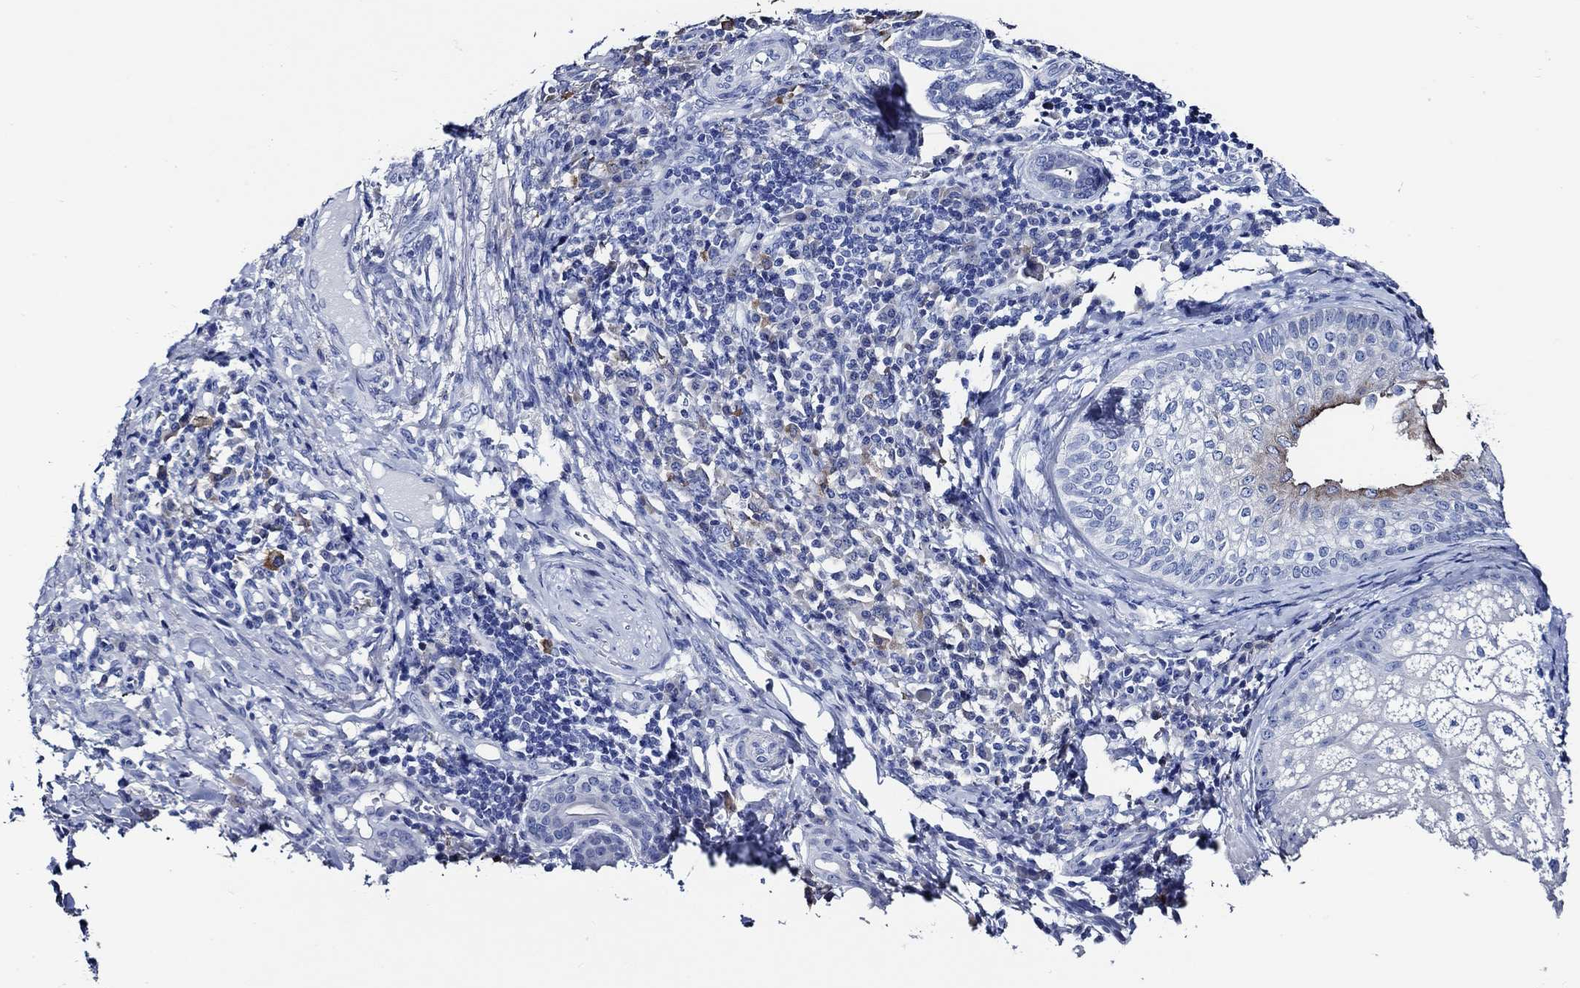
{"staining": {"intensity": "negative", "quantity": "none", "location": "none"}, "tissue": "skin cancer", "cell_type": "Tumor cells", "image_type": "cancer", "snomed": [{"axis": "morphology", "description": "Basal cell carcinoma"}, {"axis": "topography", "description": "Skin"}], "caption": "This is an IHC histopathology image of skin cancer. There is no staining in tumor cells.", "gene": "WDR62", "patient": {"sex": "female", "age": 69}}